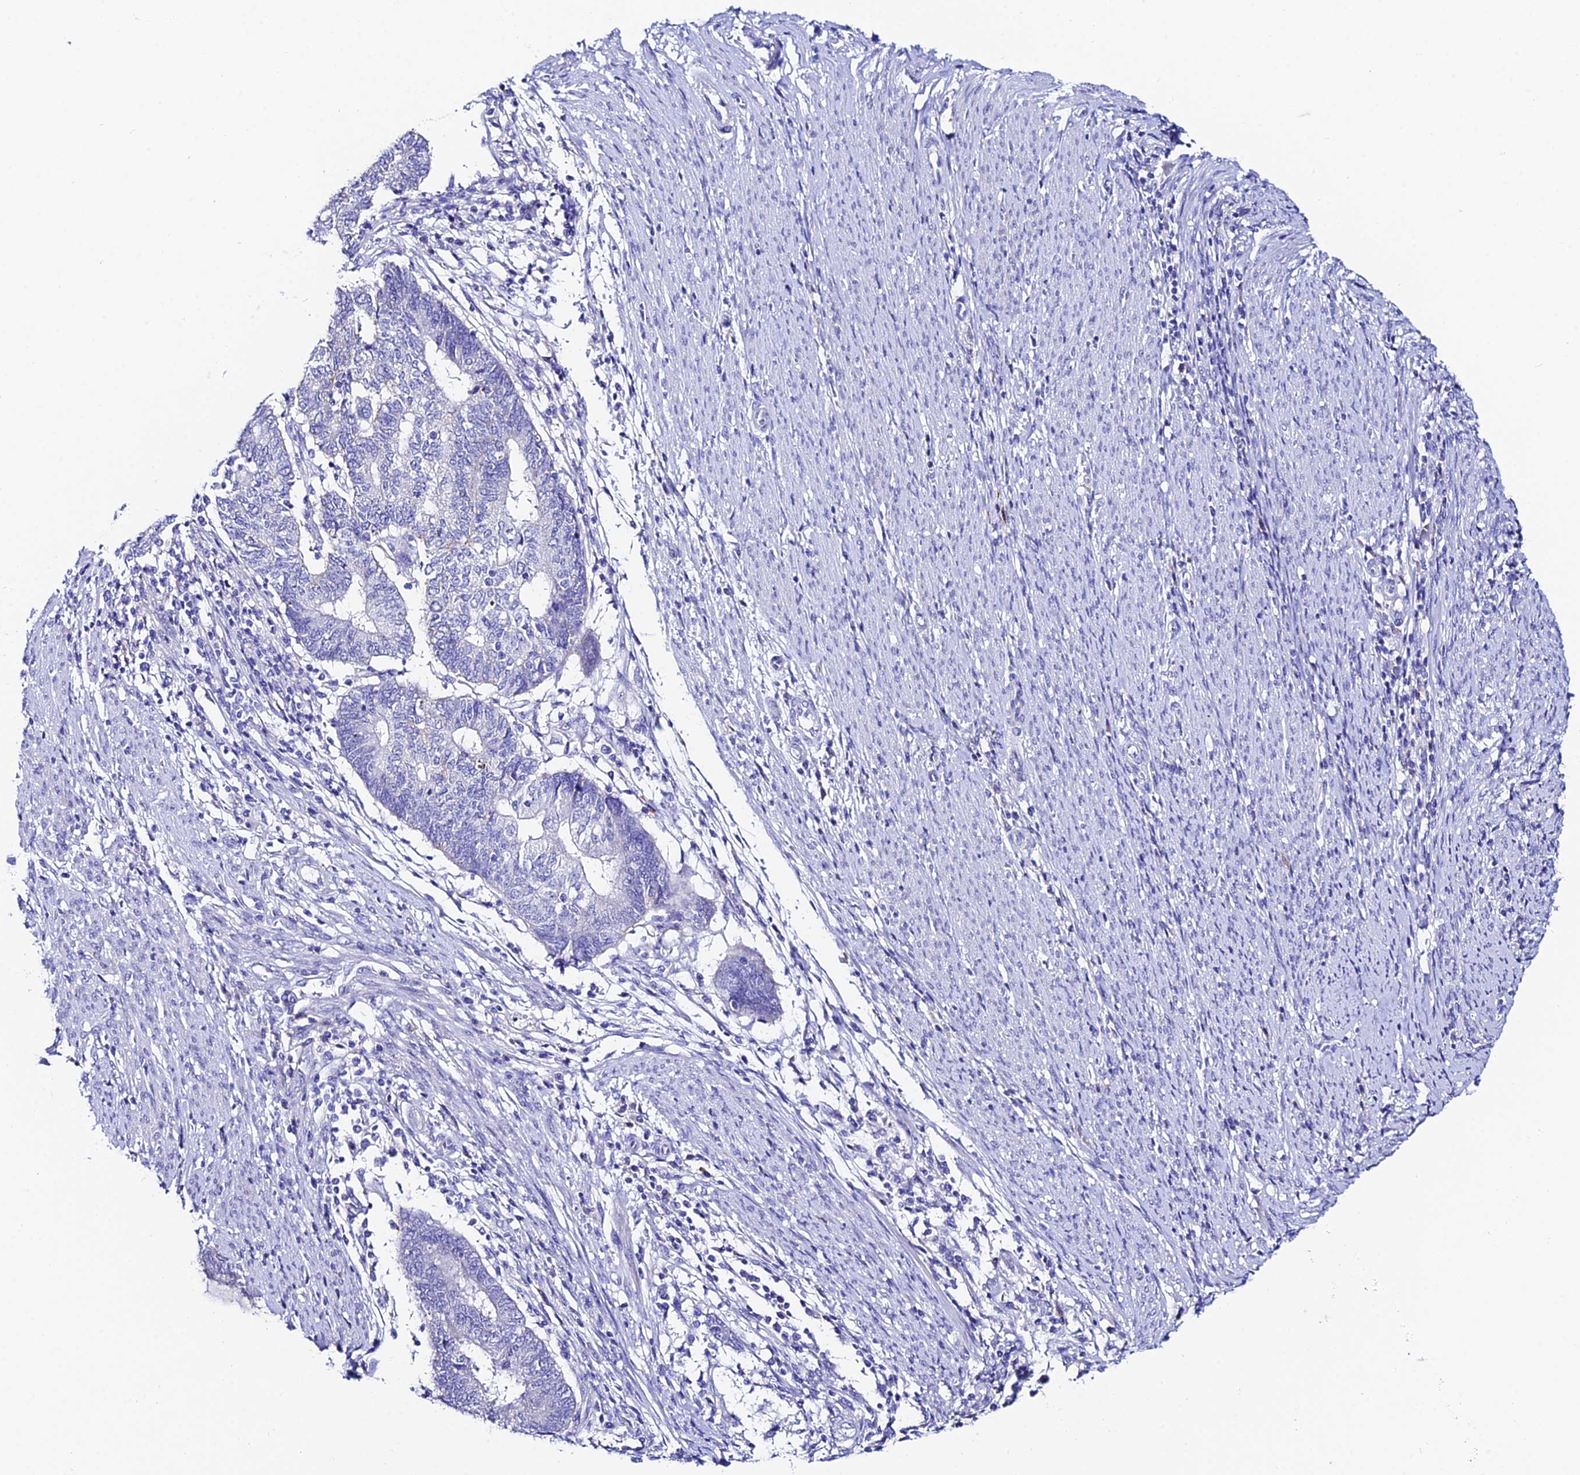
{"staining": {"intensity": "negative", "quantity": "none", "location": "none"}, "tissue": "endometrial cancer", "cell_type": "Tumor cells", "image_type": "cancer", "snomed": [{"axis": "morphology", "description": "Adenocarcinoma, NOS"}, {"axis": "topography", "description": "Uterus"}, {"axis": "topography", "description": "Endometrium"}], "caption": "Immunohistochemical staining of endometrial cancer (adenocarcinoma) shows no significant expression in tumor cells.", "gene": "CEP41", "patient": {"sex": "female", "age": 70}}